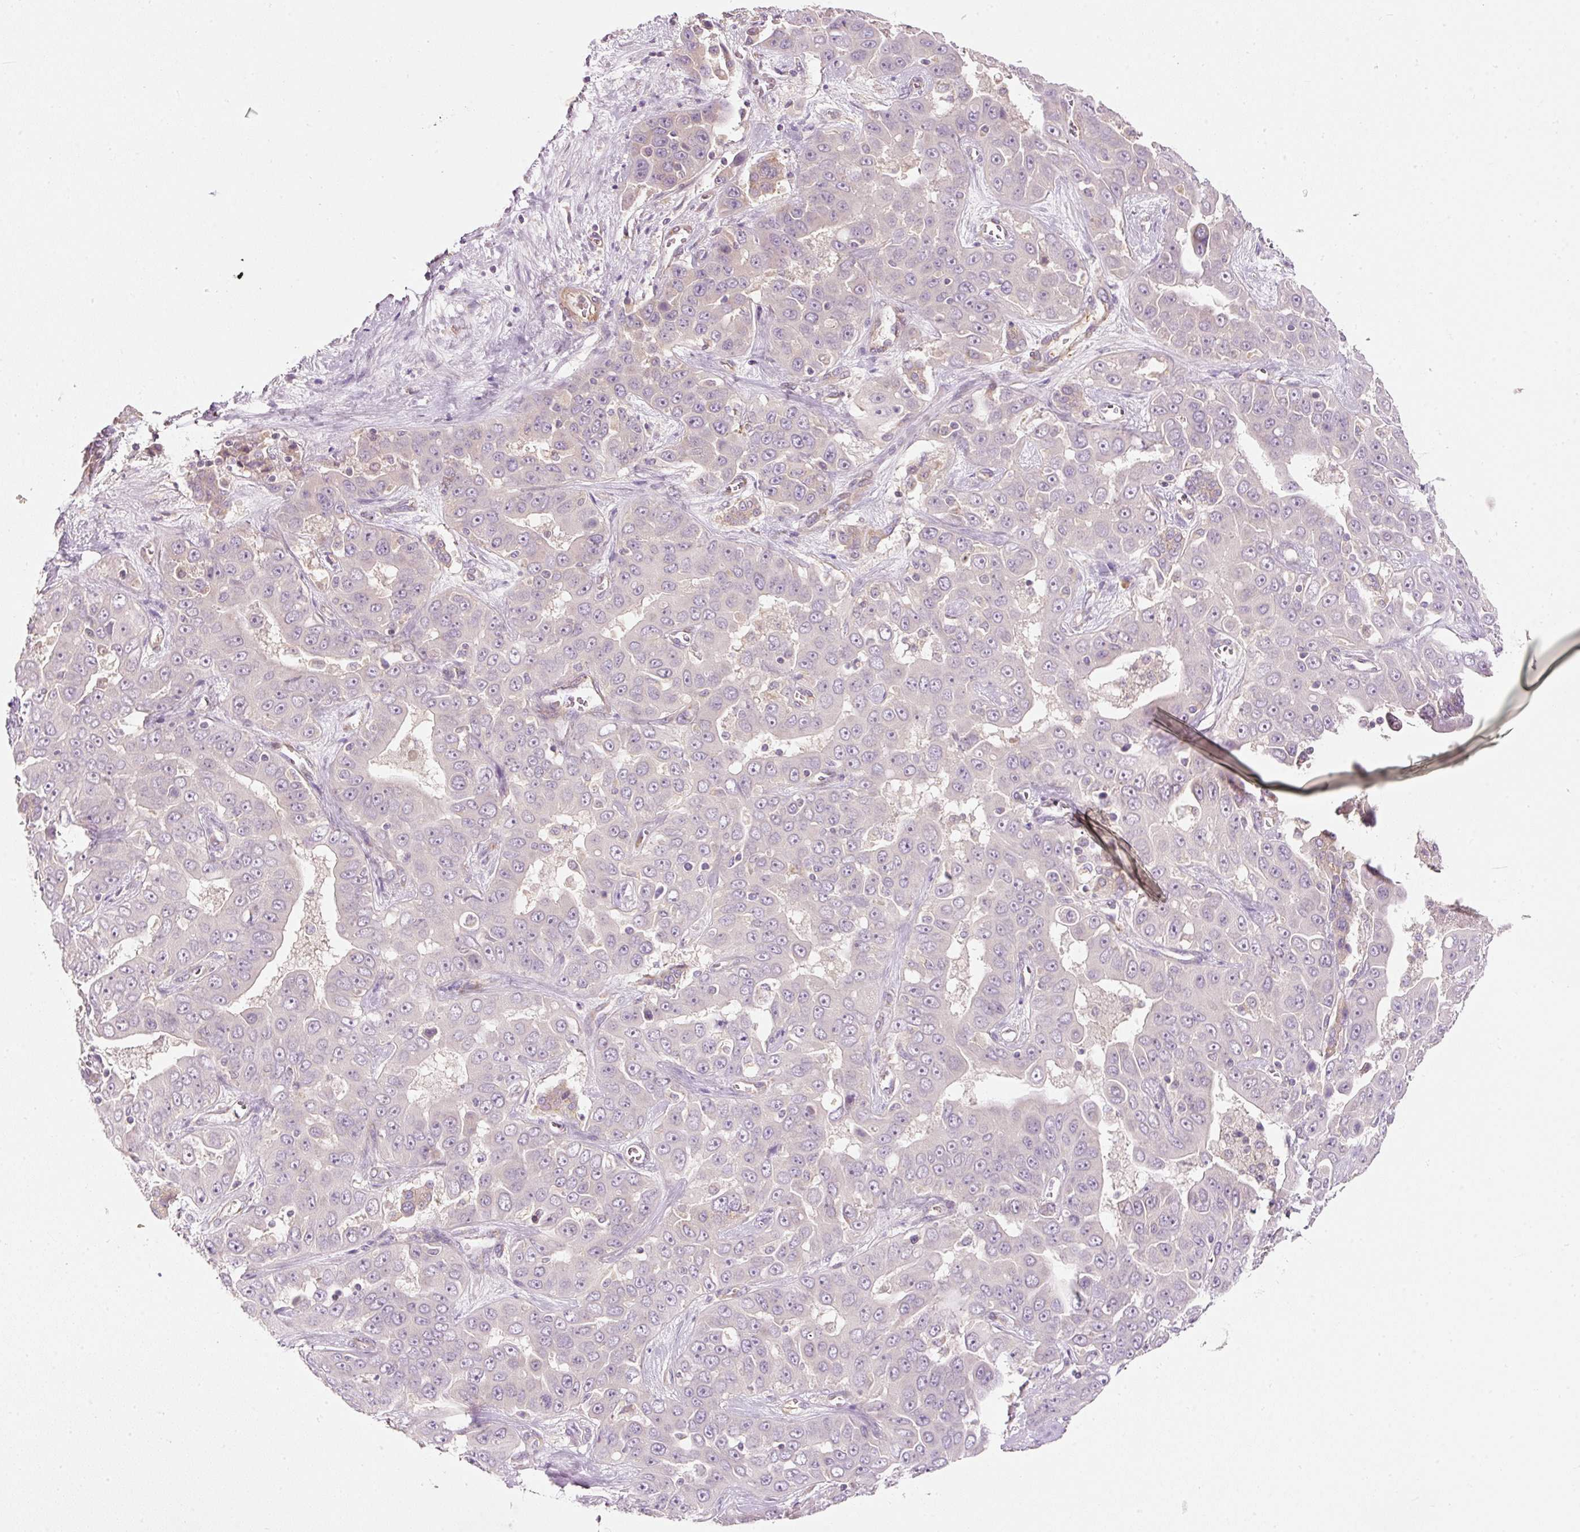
{"staining": {"intensity": "negative", "quantity": "none", "location": "none"}, "tissue": "liver cancer", "cell_type": "Tumor cells", "image_type": "cancer", "snomed": [{"axis": "morphology", "description": "Cholangiocarcinoma"}, {"axis": "topography", "description": "Liver"}], "caption": "High power microscopy micrograph of an immunohistochemistry image of liver cholangiocarcinoma, revealing no significant positivity in tumor cells.", "gene": "RNF167", "patient": {"sex": "female", "age": 52}}